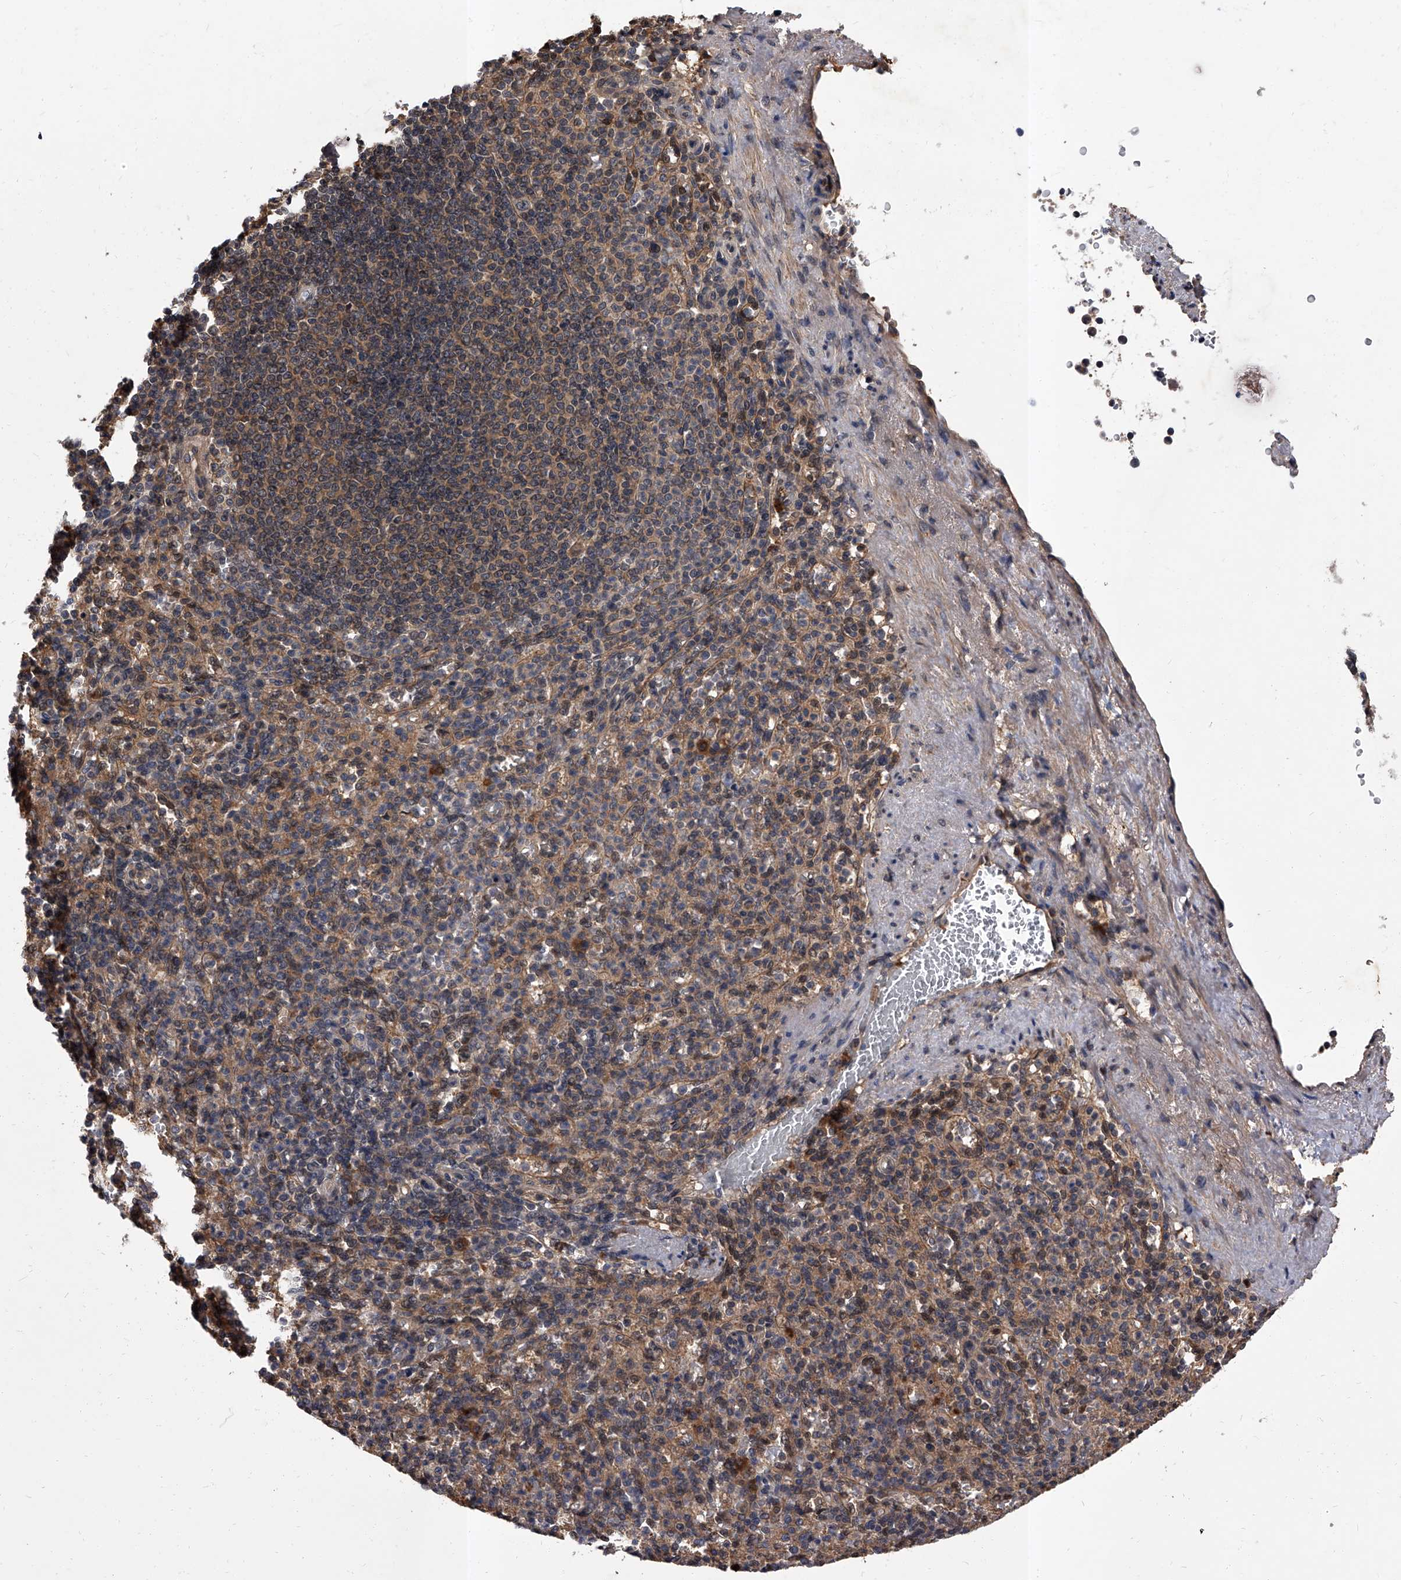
{"staining": {"intensity": "weak", "quantity": "25%-75%", "location": "cytoplasmic/membranous"}, "tissue": "spleen", "cell_type": "Cells in red pulp", "image_type": "normal", "snomed": [{"axis": "morphology", "description": "Normal tissue, NOS"}, {"axis": "topography", "description": "Spleen"}], "caption": "Cells in red pulp exhibit weak cytoplasmic/membranous staining in about 25%-75% of cells in benign spleen.", "gene": "SLC18B1", "patient": {"sex": "female", "age": 74}}